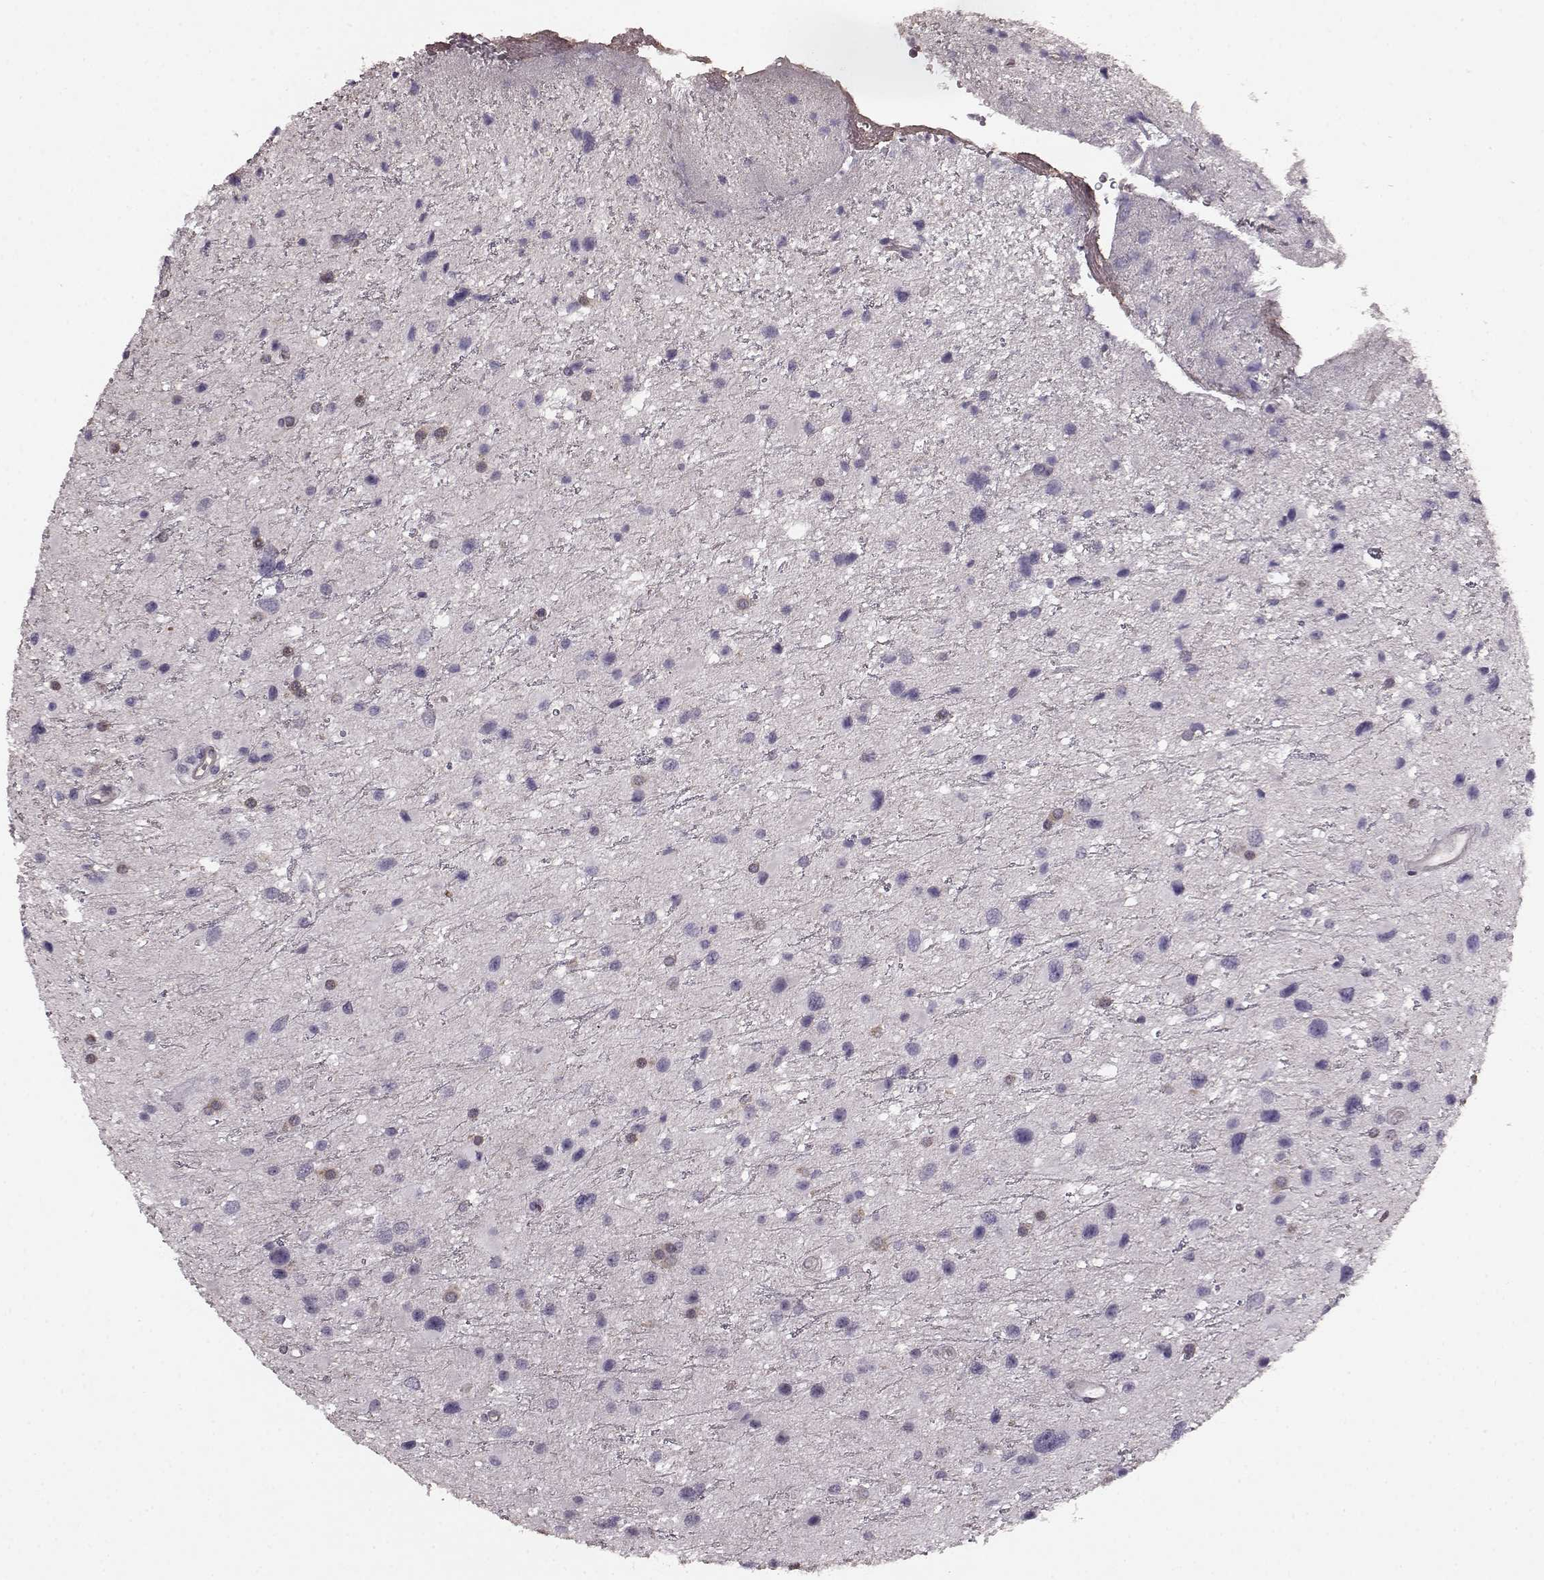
{"staining": {"intensity": "negative", "quantity": "none", "location": "none"}, "tissue": "glioma", "cell_type": "Tumor cells", "image_type": "cancer", "snomed": [{"axis": "morphology", "description": "Glioma, malignant, Low grade"}, {"axis": "topography", "description": "Brain"}], "caption": "Immunohistochemical staining of human malignant glioma (low-grade) demonstrates no significant positivity in tumor cells.", "gene": "PDCD1", "patient": {"sex": "female", "age": 32}}